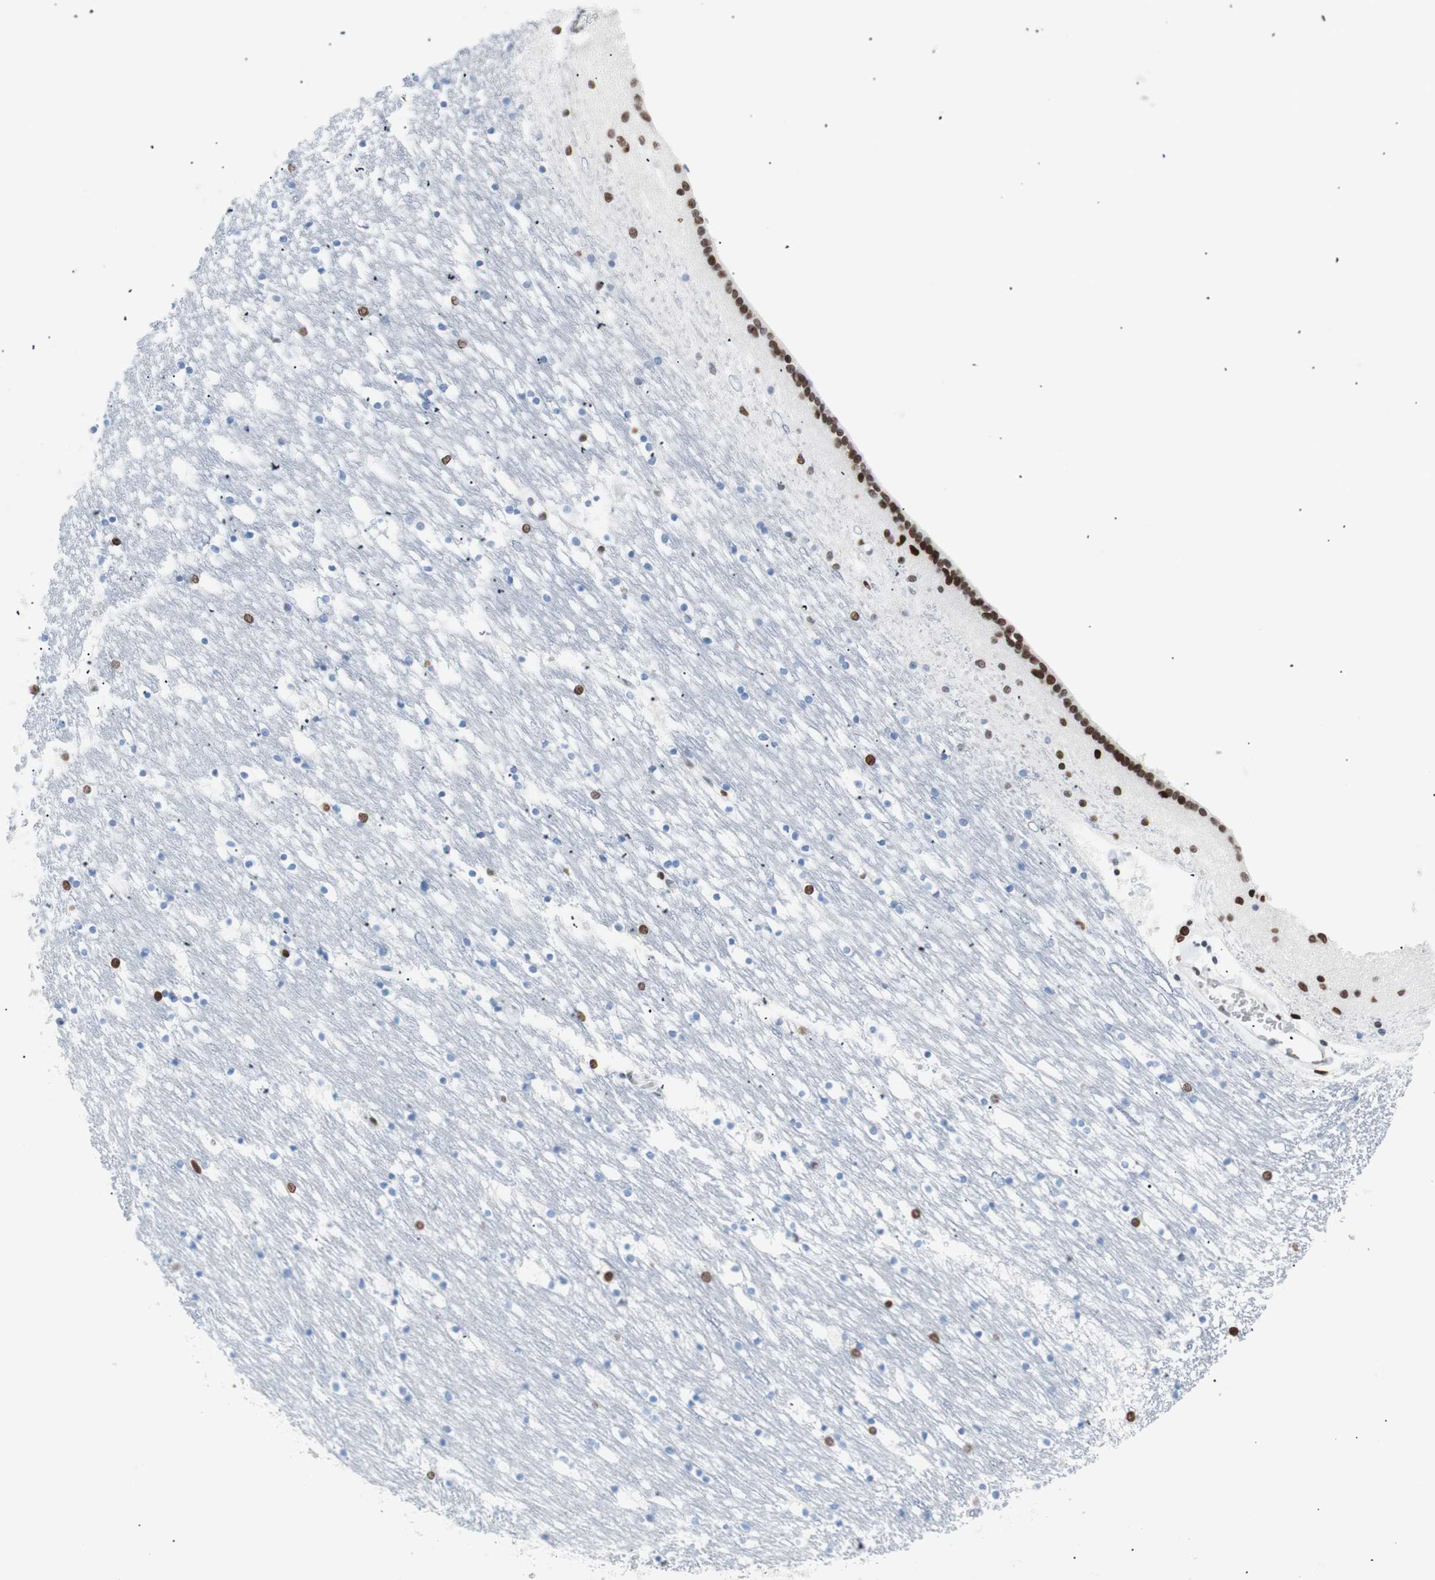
{"staining": {"intensity": "strong", "quantity": "<25%", "location": "nuclear"}, "tissue": "caudate", "cell_type": "Glial cells", "image_type": "normal", "snomed": [{"axis": "morphology", "description": "Normal tissue, NOS"}, {"axis": "topography", "description": "Lateral ventricle wall"}], "caption": "There is medium levels of strong nuclear expression in glial cells of benign caudate, as demonstrated by immunohistochemical staining (brown color).", "gene": "CEBPB", "patient": {"sex": "male", "age": 45}}